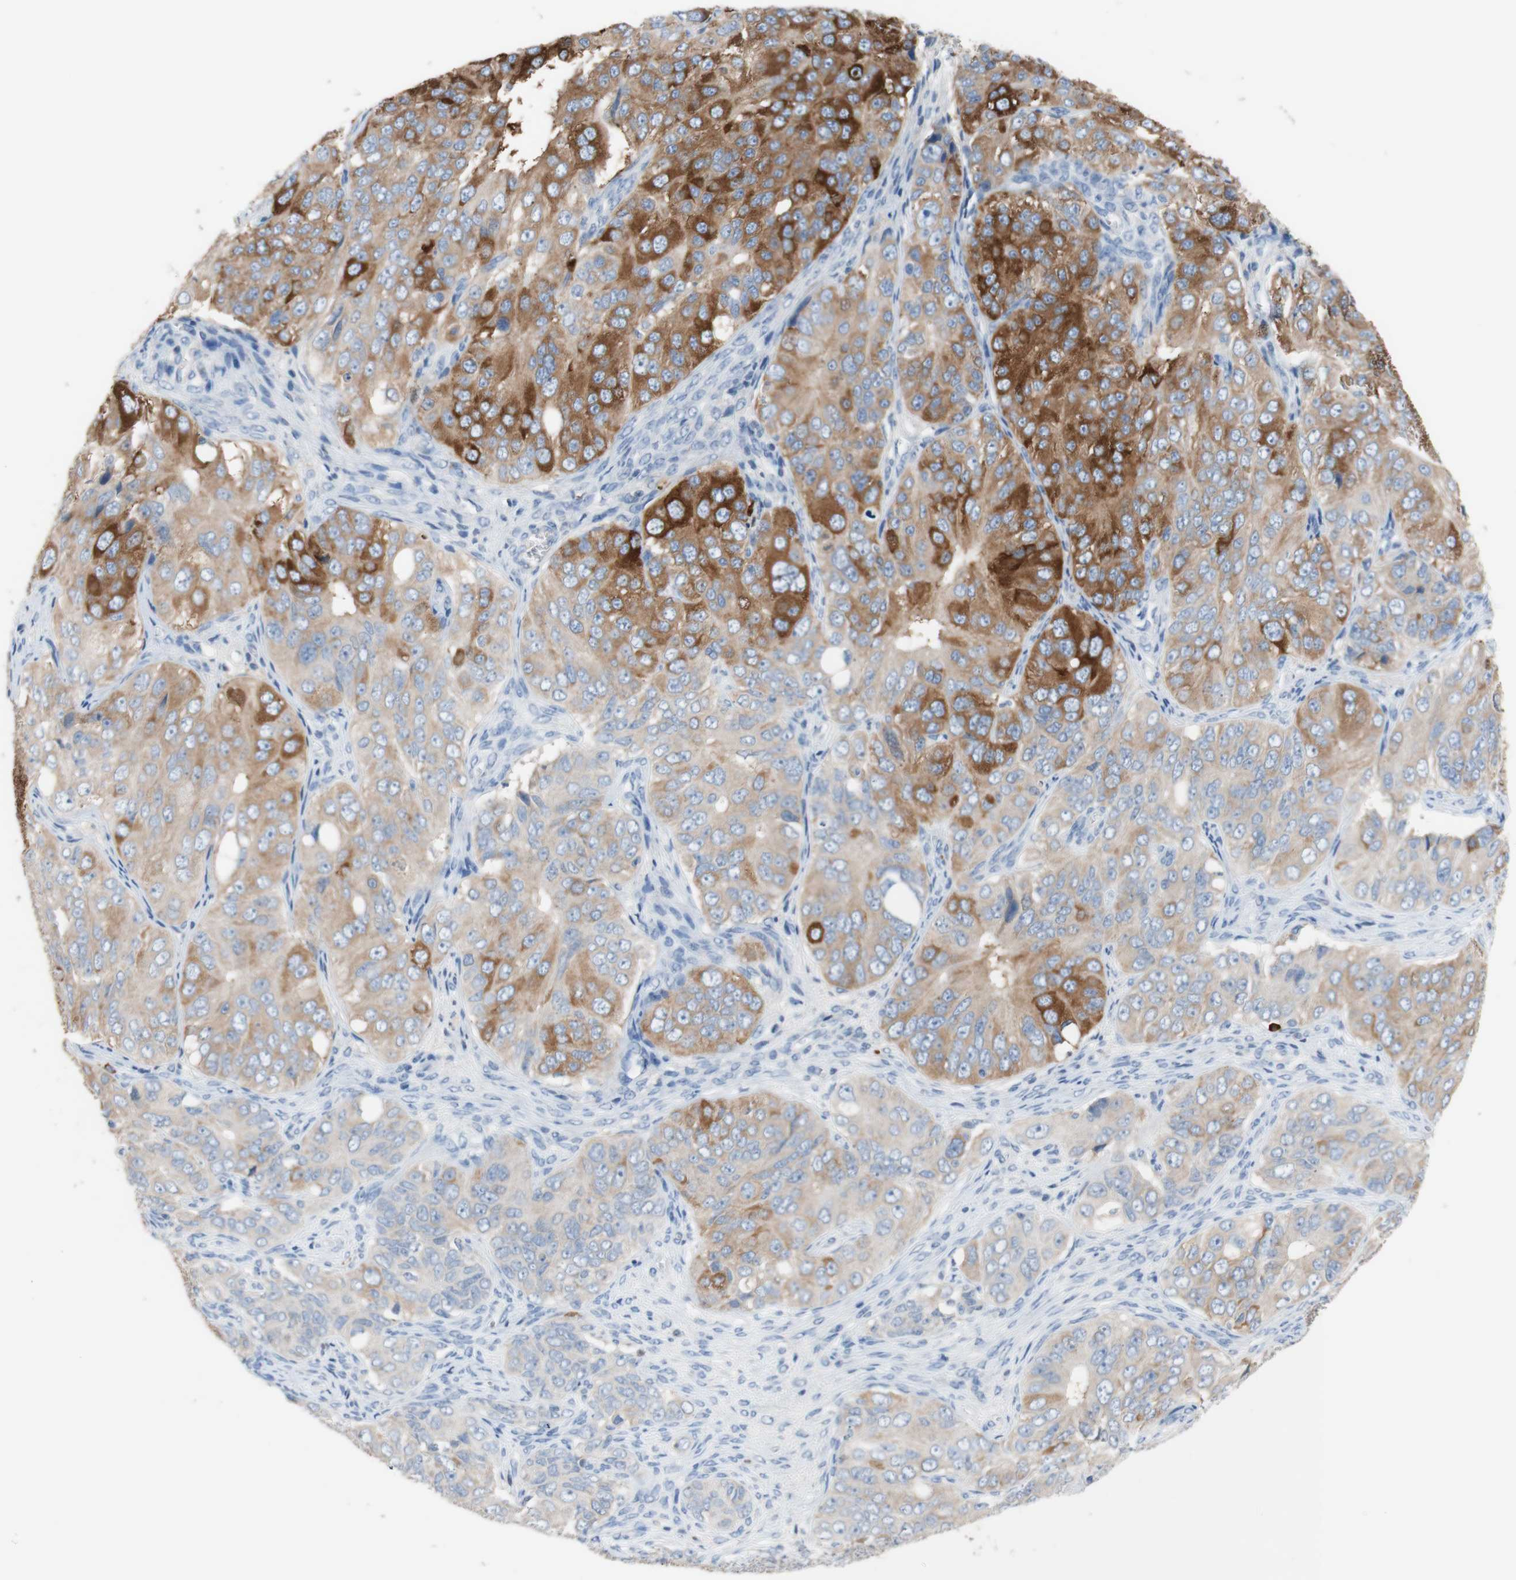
{"staining": {"intensity": "moderate", "quantity": "25%-75%", "location": "cytoplasmic/membranous"}, "tissue": "ovarian cancer", "cell_type": "Tumor cells", "image_type": "cancer", "snomed": [{"axis": "morphology", "description": "Carcinoma, endometroid"}, {"axis": "topography", "description": "Ovary"}], "caption": "Immunohistochemical staining of human ovarian endometroid carcinoma displays moderate cytoplasmic/membranous protein expression in approximately 25%-75% of tumor cells.", "gene": "PACSIN1", "patient": {"sex": "female", "age": 51}}